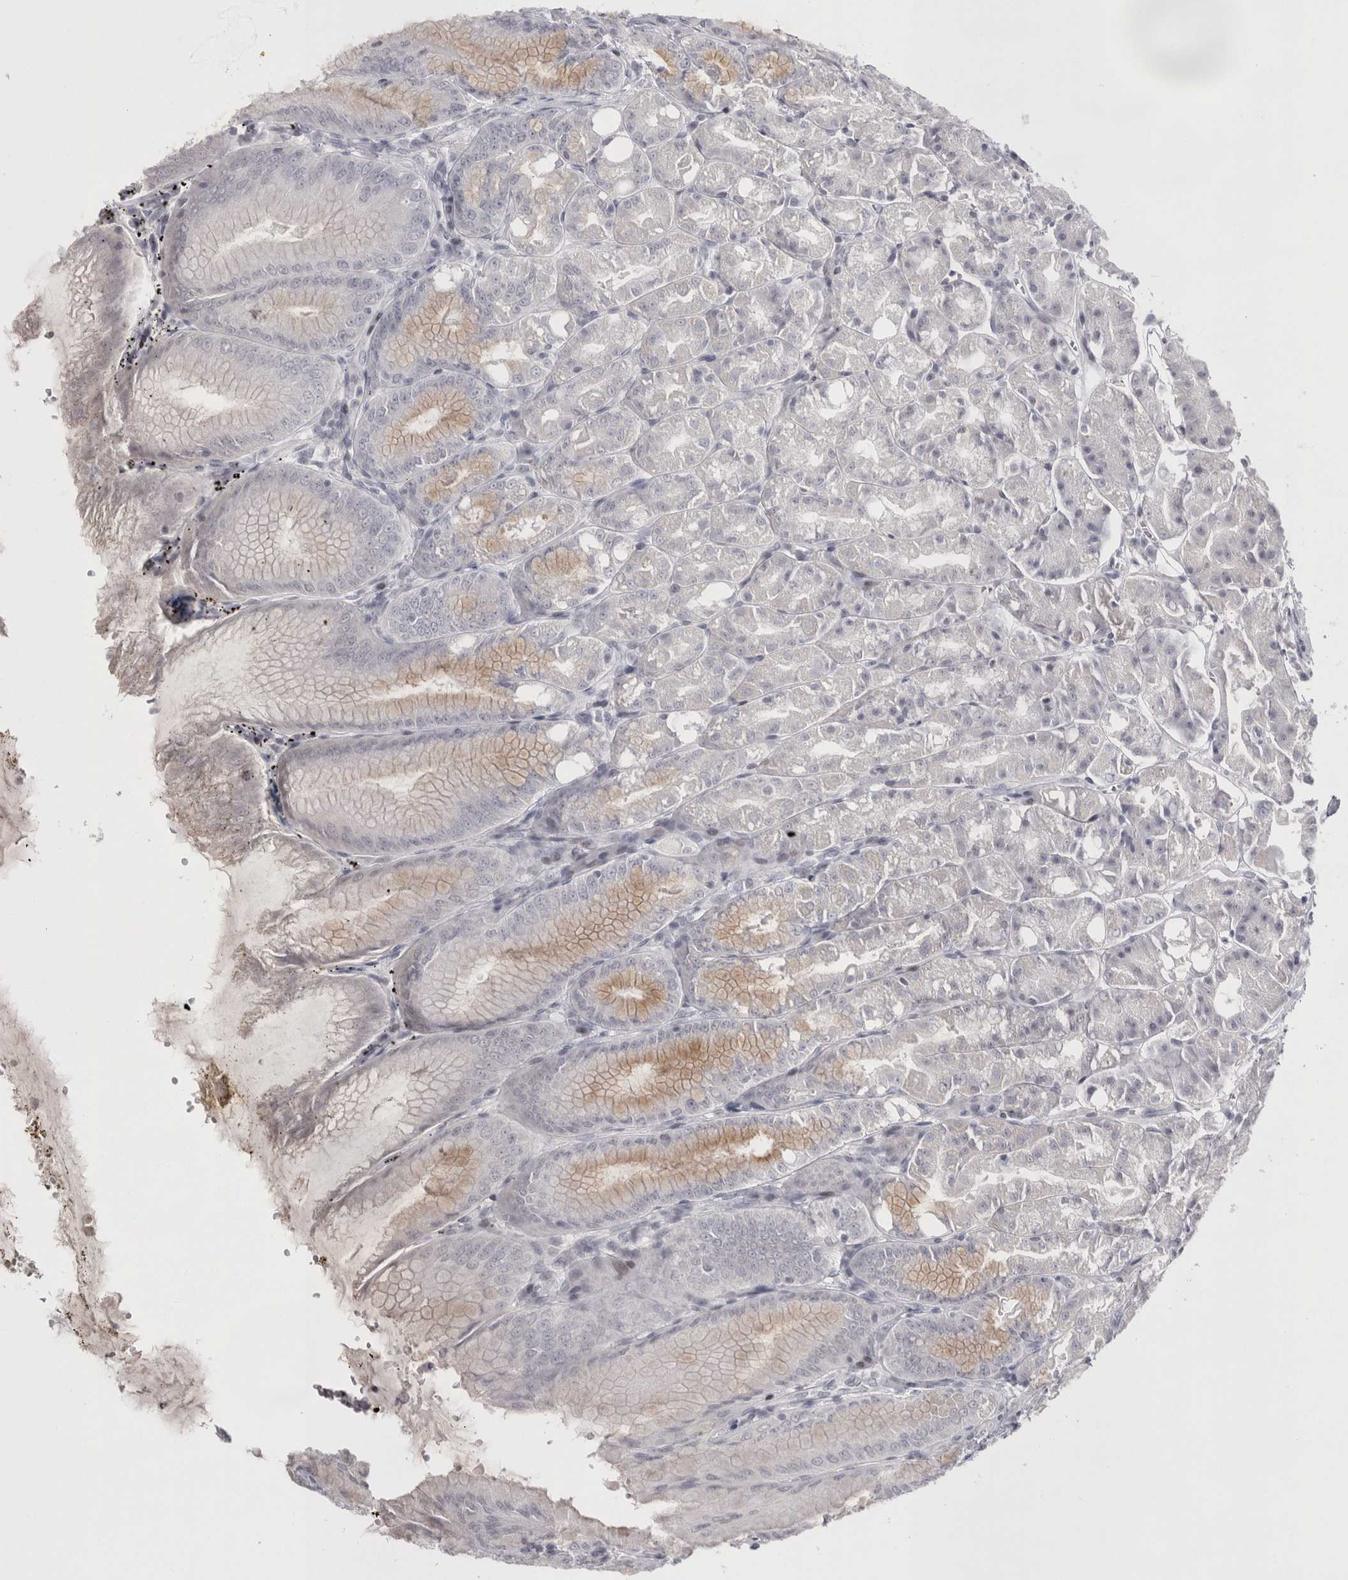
{"staining": {"intensity": "weak", "quantity": "<25%", "location": "cytoplasmic/membranous"}, "tissue": "stomach", "cell_type": "Glandular cells", "image_type": "normal", "snomed": [{"axis": "morphology", "description": "Normal tissue, NOS"}, {"axis": "topography", "description": "Stomach, lower"}], "caption": "IHC micrograph of normal stomach: stomach stained with DAB (3,3'-diaminobenzidine) shows no significant protein positivity in glandular cells.", "gene": "FNDC8", "patient": {"sex": "male", "age": 71}}